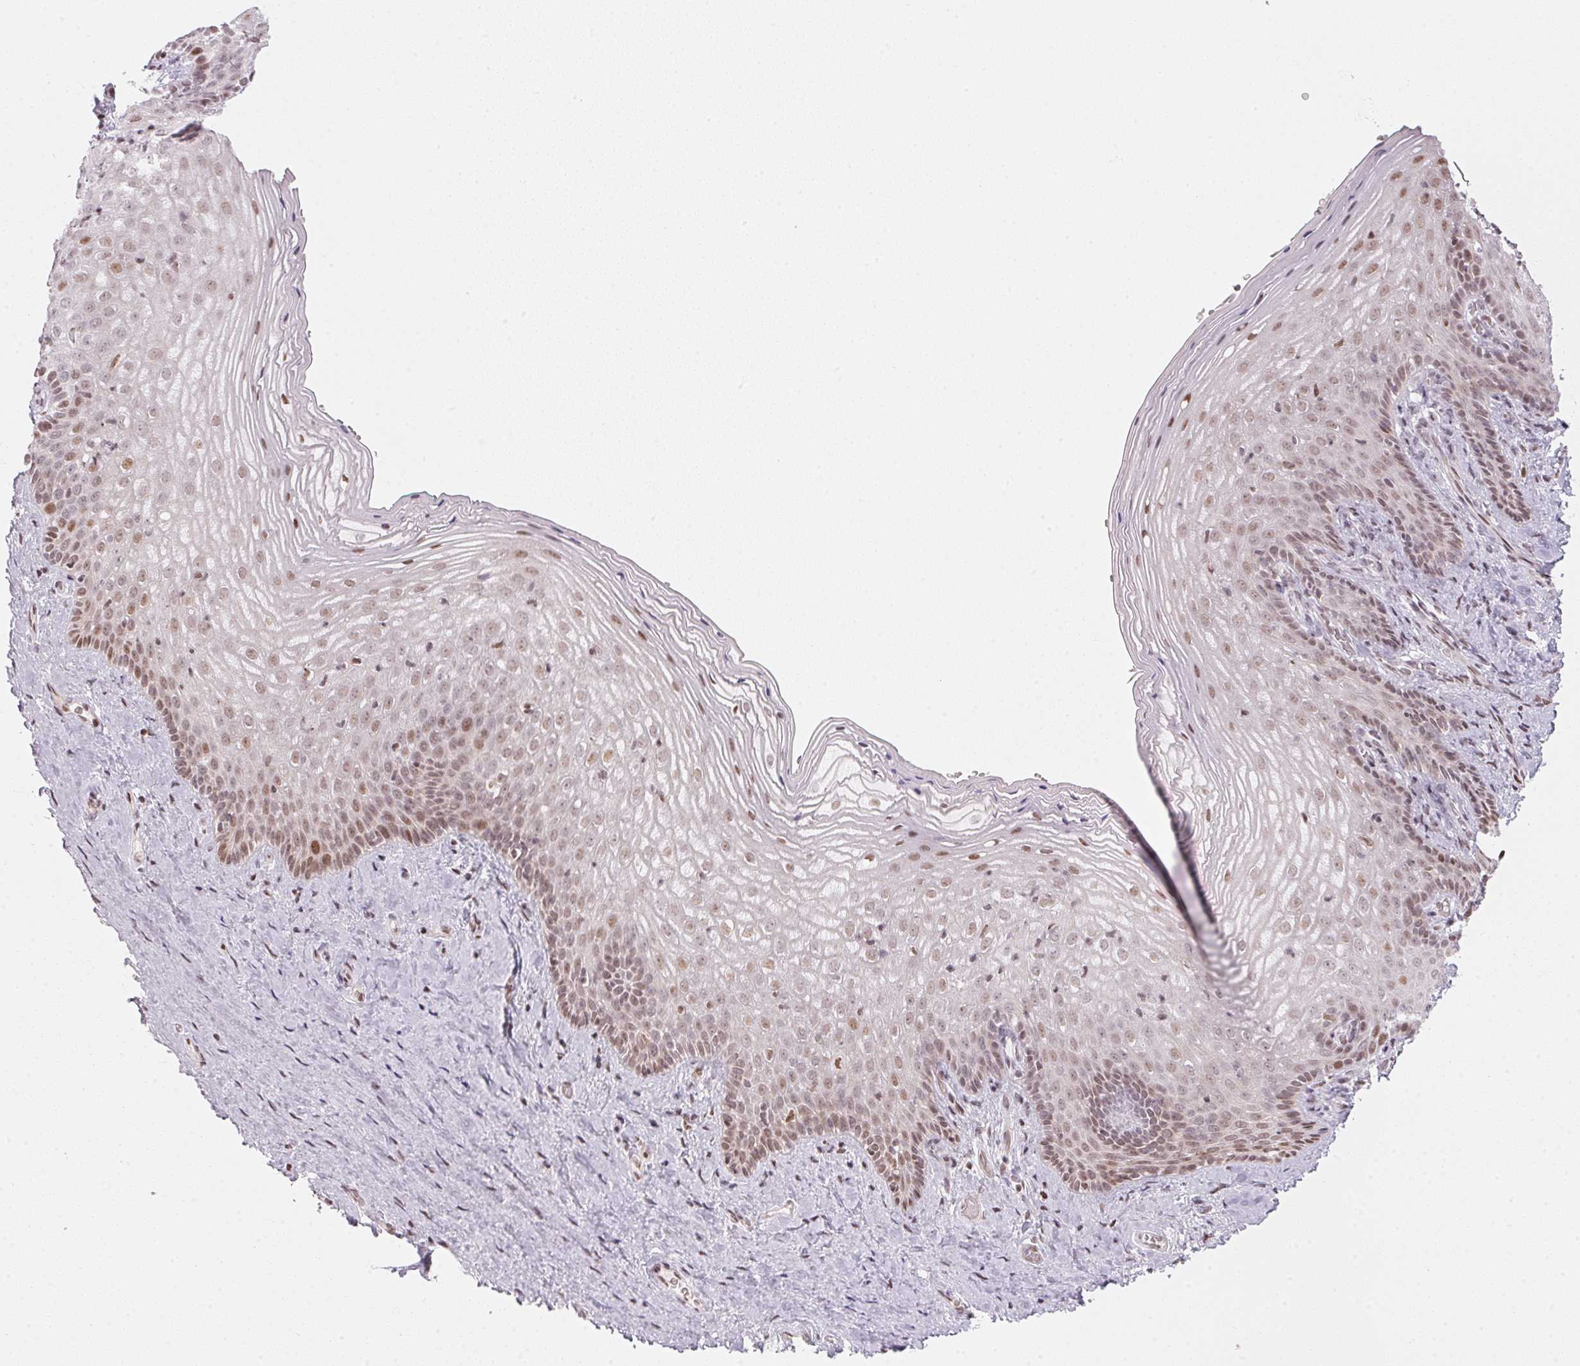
{"staining": {"intensity": "moderate", "quantity": "25%-75%", "location": "nuclear"}, "tissue": "vagina", "cell_type": "Squamous epithelial cells", "image_type": "normal", "snomed": [{"axis": "morphology", "description": "Normal tissue, NOS"}, {"axis": "topography", "description": "Vagina"}], "caption": "Immunohistochemistry (DAB (3,3'-diaminobenzidine)) staining of benign human vagina exhibits moderate nuclear protein expression in about 25%-75% of squamous epithelial cells. (DAB (3,3'-diaminobenzidine) IHC, brown staining for protein, blue staining for nuclei).", "gene": "KAT6A", "patient": {"sex": "female", "age": 45}}